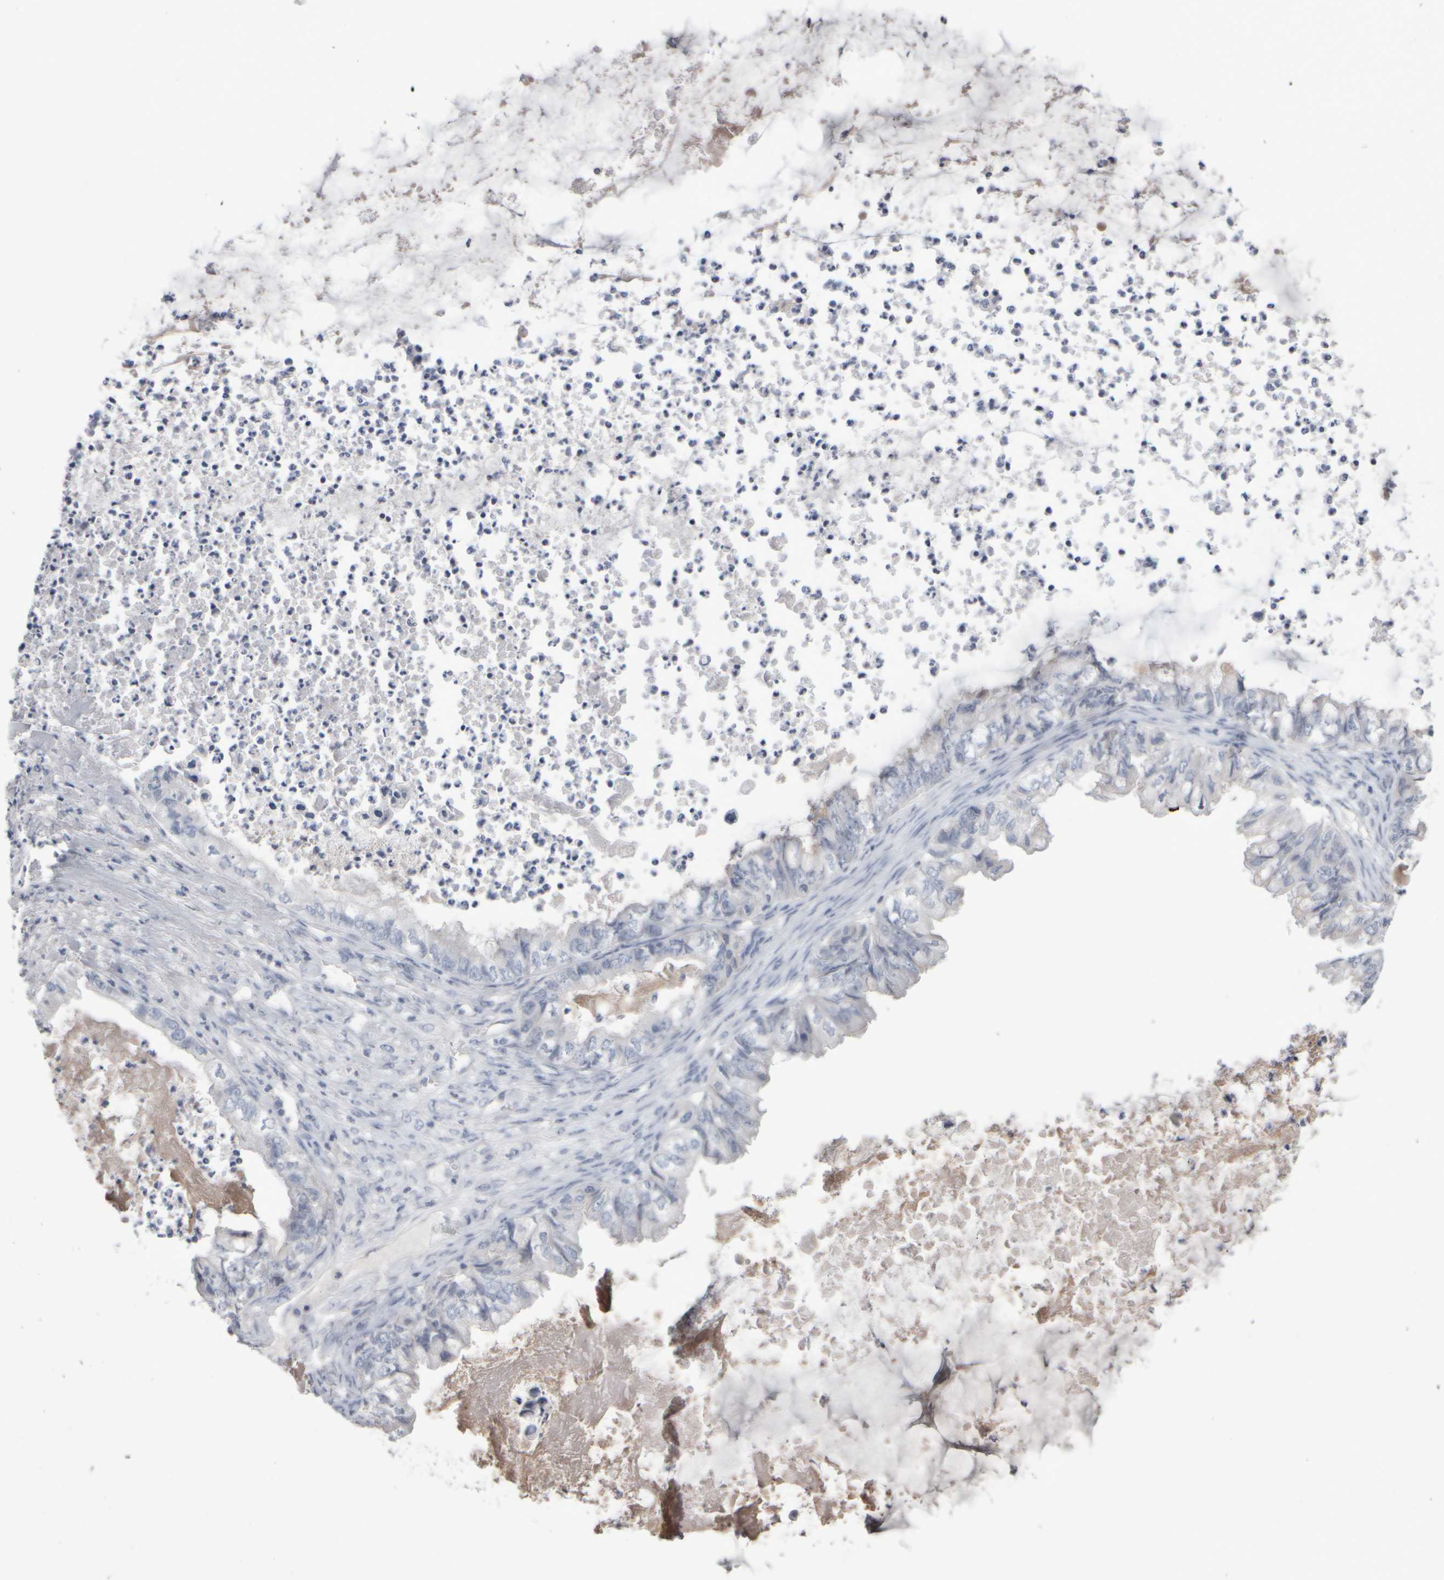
{"staining": {"intensity": "negative", "quantity": "none", "location": "none"}, "tissue": "ovarian cancer", "cell_type": "Tumor cells", "image_type": "cancer", "snomed": [{"axis": "morphology", "description": "Cystadenocarcinoma, mucinous, NOS"}, {"axis": "topography", "description": "Ovary"}], "caption": "DAB immunohistochemical staining of human ovarian cancer displays no significant positivity in tumor cells.", "gene": "EPHX2", "patient": {"sex": "female", "age": 80}}